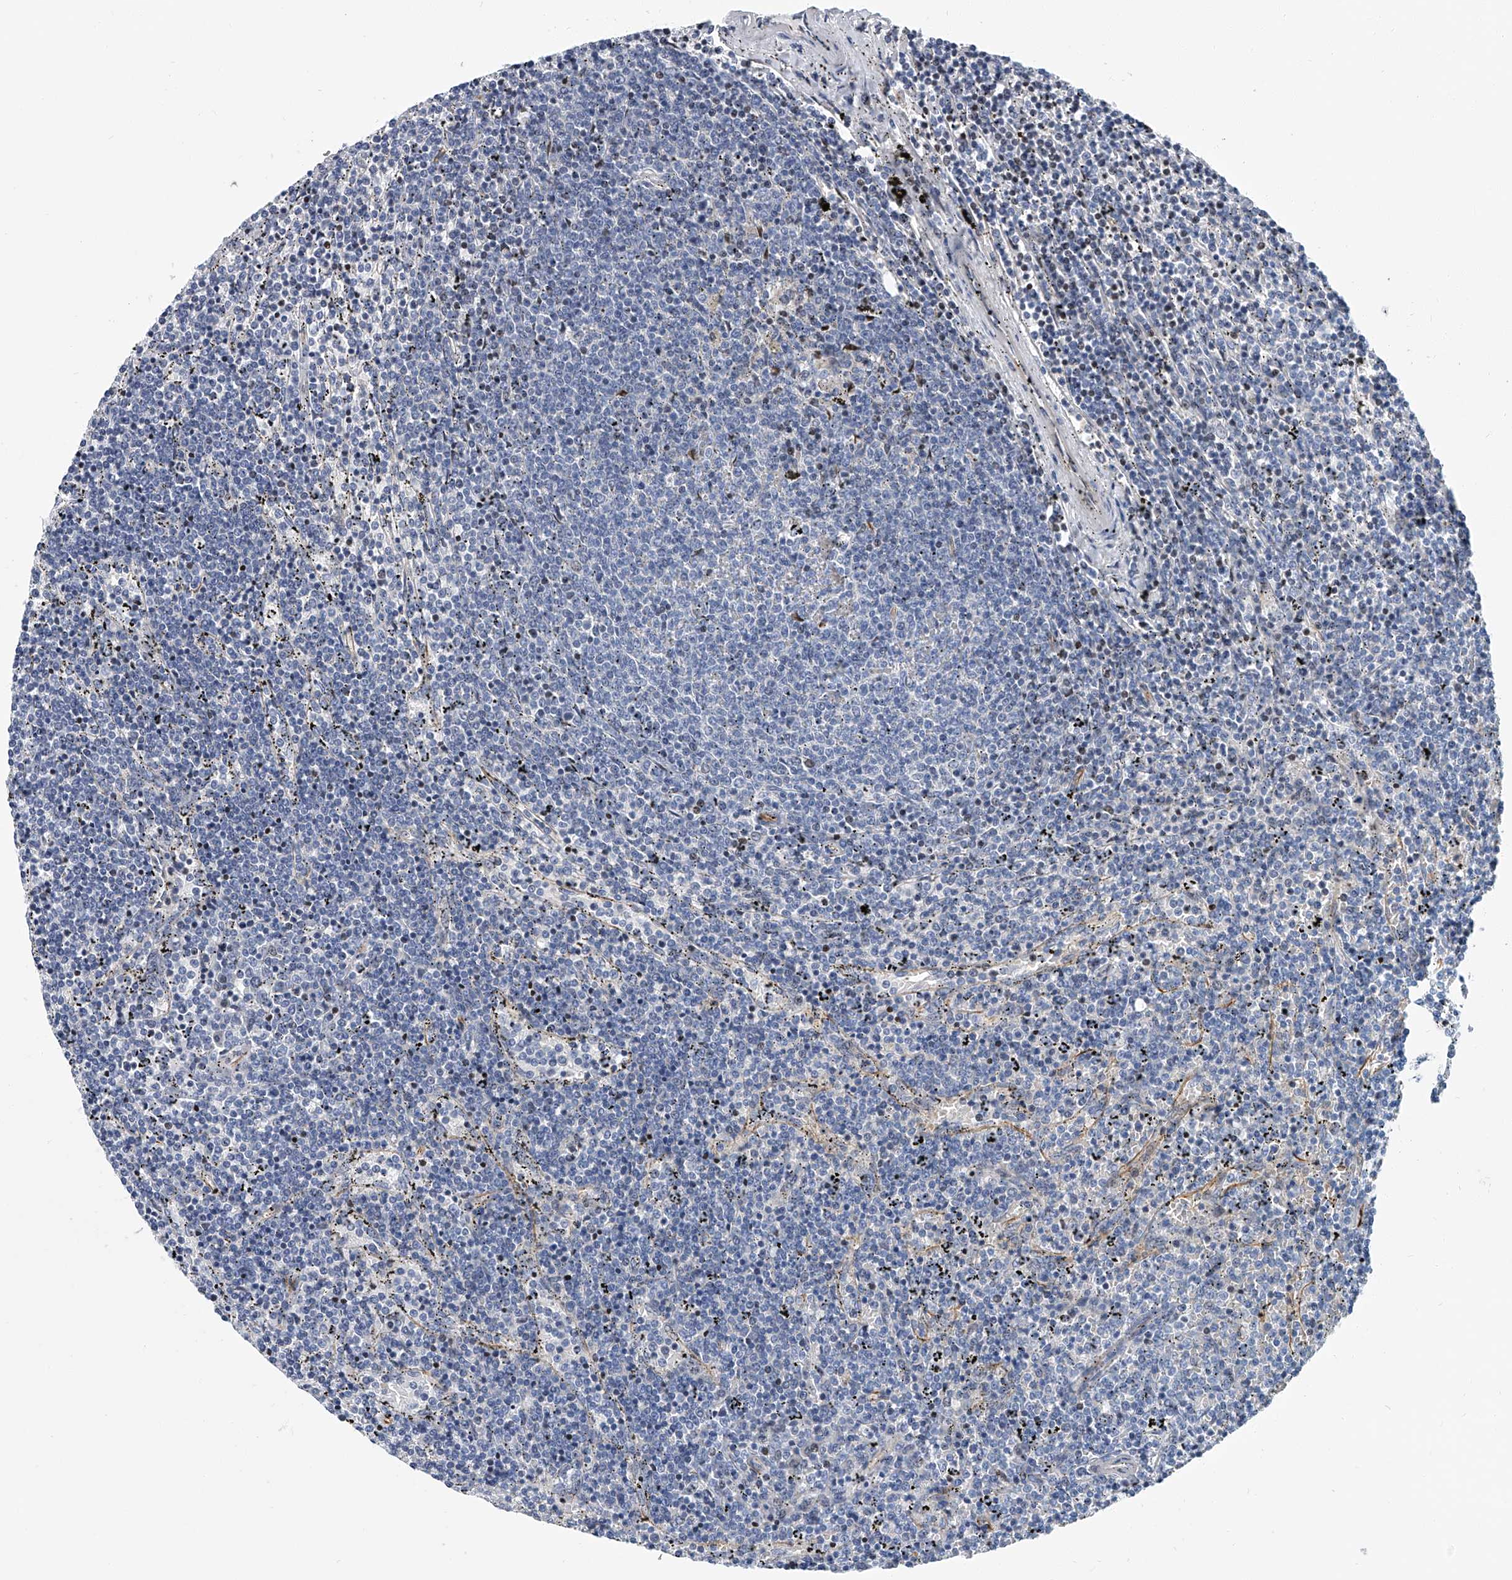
{"staining": {"intensity": "negative", "quantity": "none", "location": "none"}, "tissue": "lymphoma", "cell_type": "Tumor cells", "image_type": "cancer", "snomed": [{"axis": "morphology", "description": "Malignant lymphoma, non-Hodgkin's type, Low grade"}, {"axis": "topography", "description": "Spleen"}], "caption": "This is an immunohistochemistry micrograph of lymphoma. There is no expression in tumor cells.", "gene": "KIRREL1", "patient": {"sex": "female", "age": 50}}